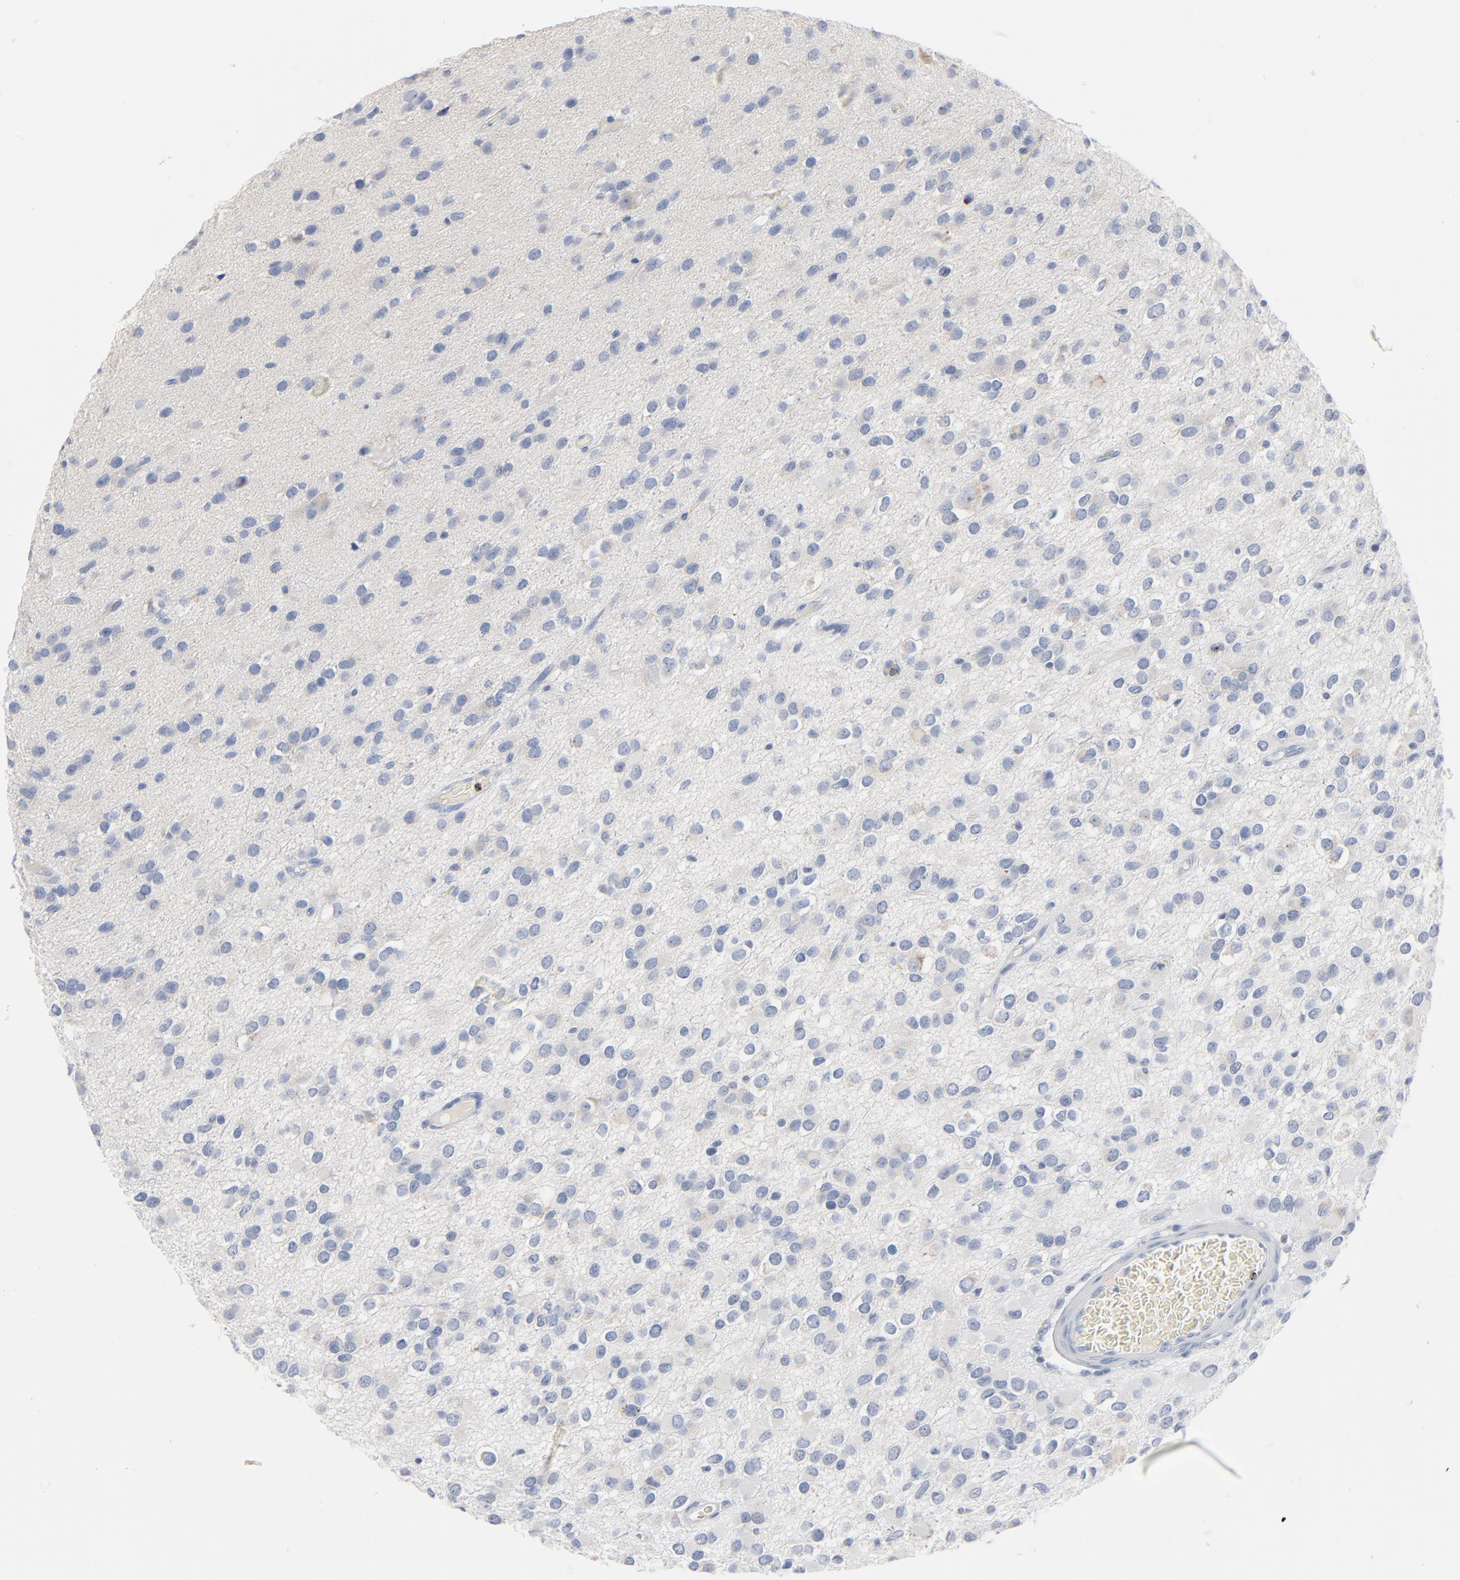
{"staining": {"intensity": "negative", "quantity": "none", "location": "none"}, "tissue": "glioma", "cell_type": "Tumor cells", "image_type": "cancer", "snomed": [{"axis": "morphology", "description": "Glioma, malignant, Low grade"}, {"axis": "topography", "description": "Brain"}], "caption": "A high-resolution histopathology image shows IHC staining of malignant glioma (low-grade), which reveals no significant staining in tumor cells. (DAB (3,3'-diaminobenzidine) immunohistochemistry visualized using brightfield microscopy, high magnification).", "gene": "GZMB", "patient": {"sex": "male", "age": 42}}